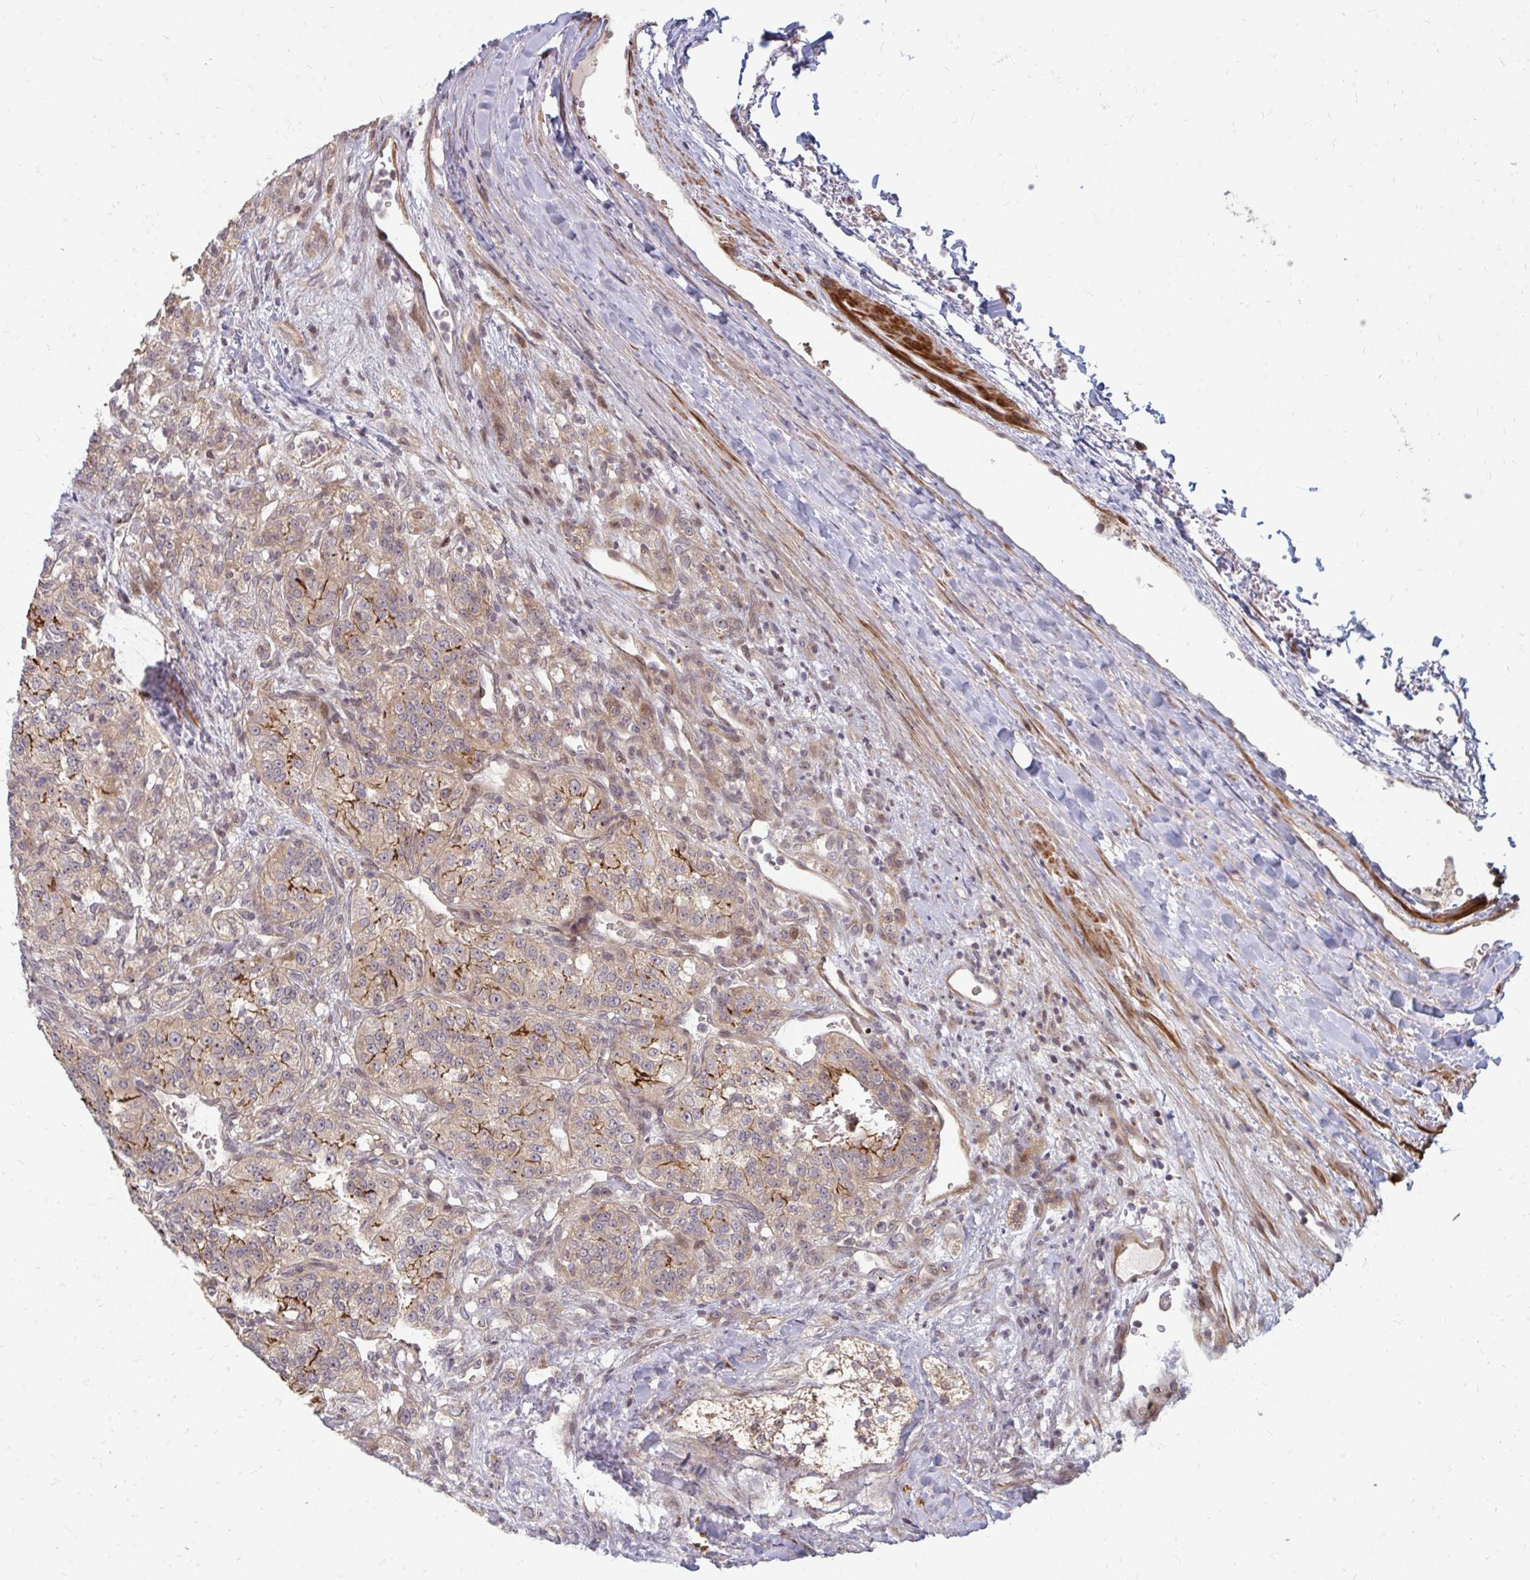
{"staining": {"intensity": "moderate", "quantity": "<25%", "location": "cytoplasmic/membranous"}, "tissue": "renal cancer", "cell_type": "Tumor cells", "image_type": "cancer", "snomed": [{"axis": "morphology", "description": "Adenocarcinoma, NOS"}, {"axis": "topography", "description": "Kidney"}], "caption": "DAB (3,3'-diaminobenzidine) immunohistochemical staining of renal cancer shows moderate cytoplasmic/membranous protein expression in about <25% of tumor cells.", "gene": "ZNF285", "patient": {"sex": "female", "age": 63}}